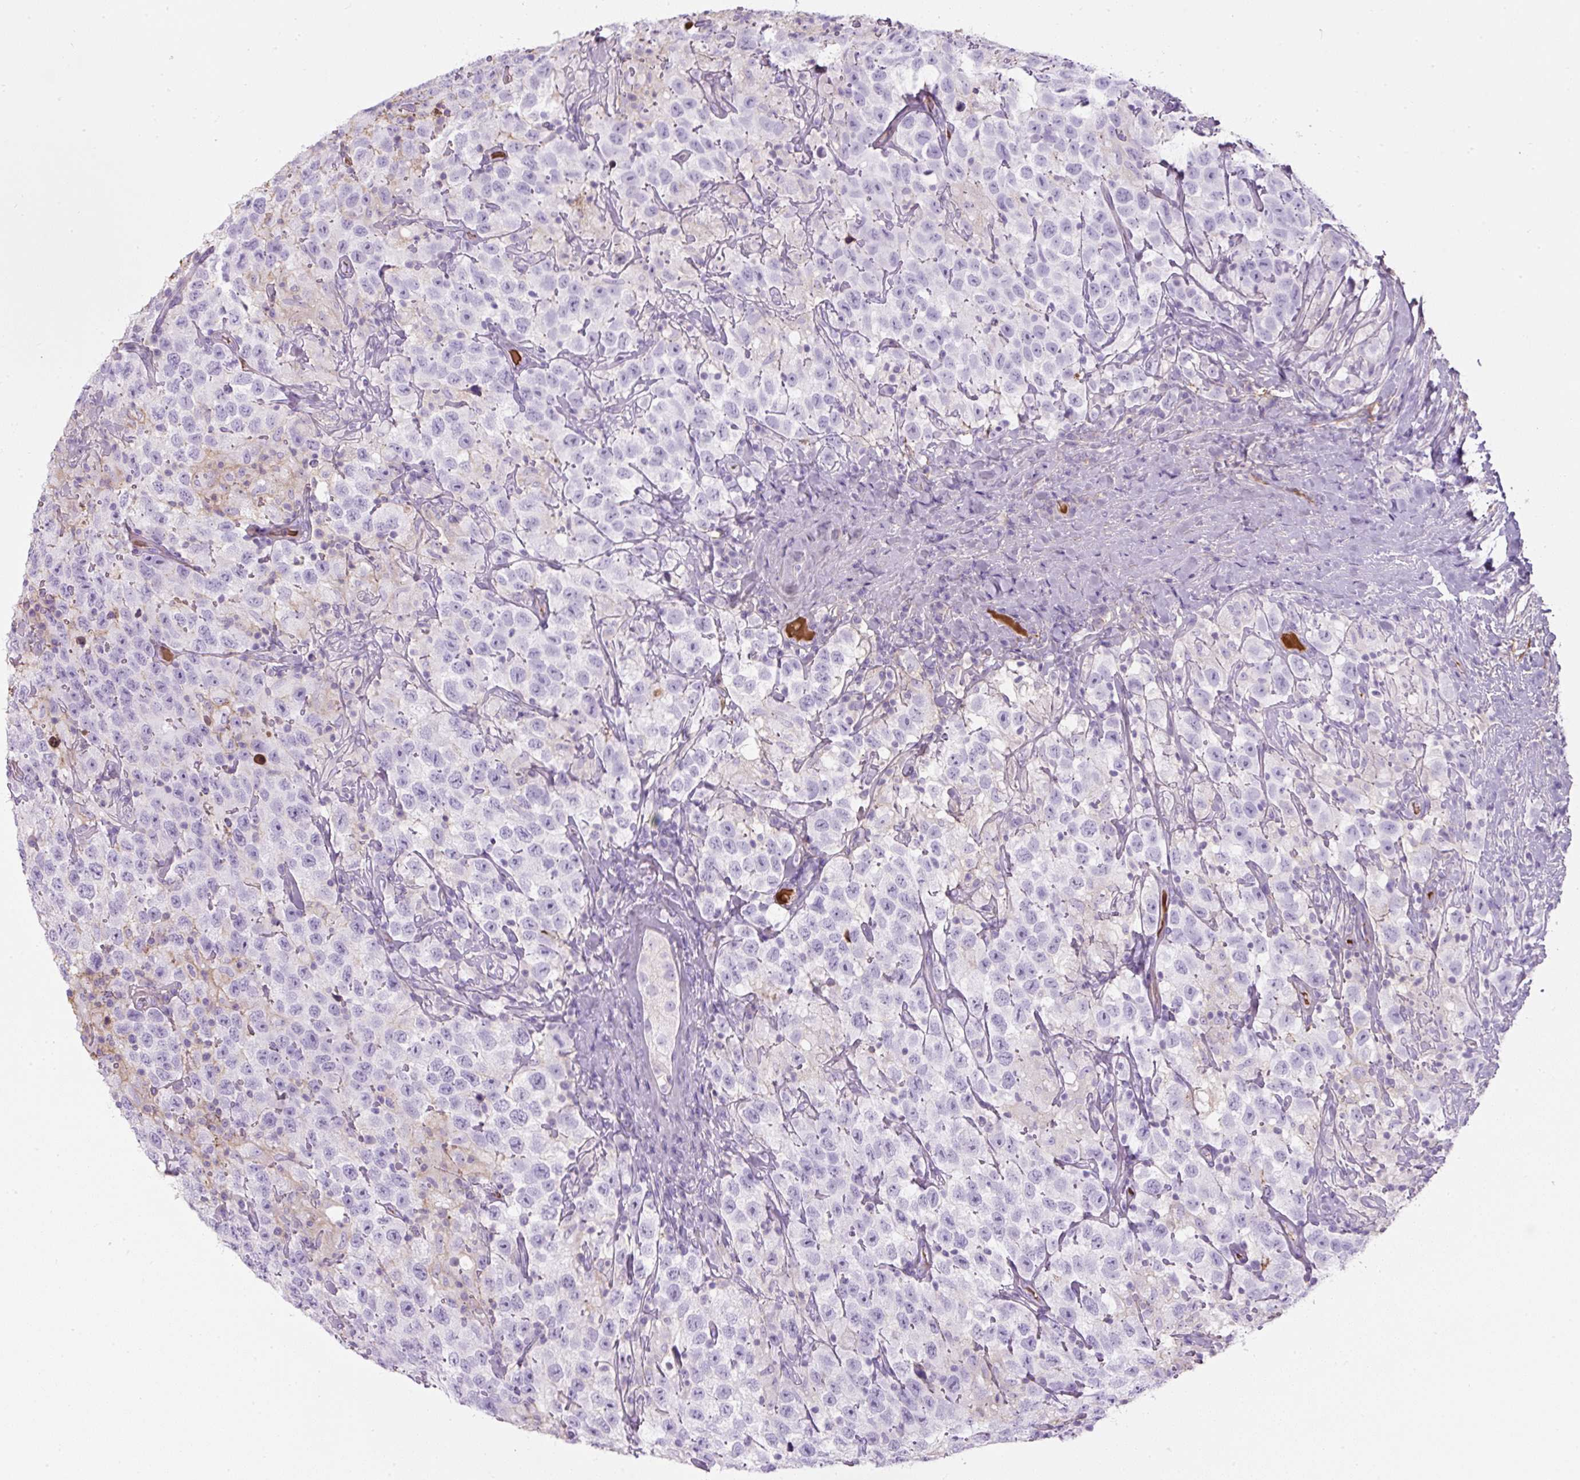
{"staining": {"intensity": "negative", "quantity": "none", "location": "none"}, "tissue": "testis cancer", "cell_type": "Tumor cells", "image_type": "cancer", "snomed": [{"axis": "morphology", "description": "Seminoma, NOS"}, {"axis": "topography", "description": "Testis"}], "caption": "Tumor cells show no significant expression in testis seminoma.", "gene": "APOA1", "patient": {"sex": "male", "age": 41}}